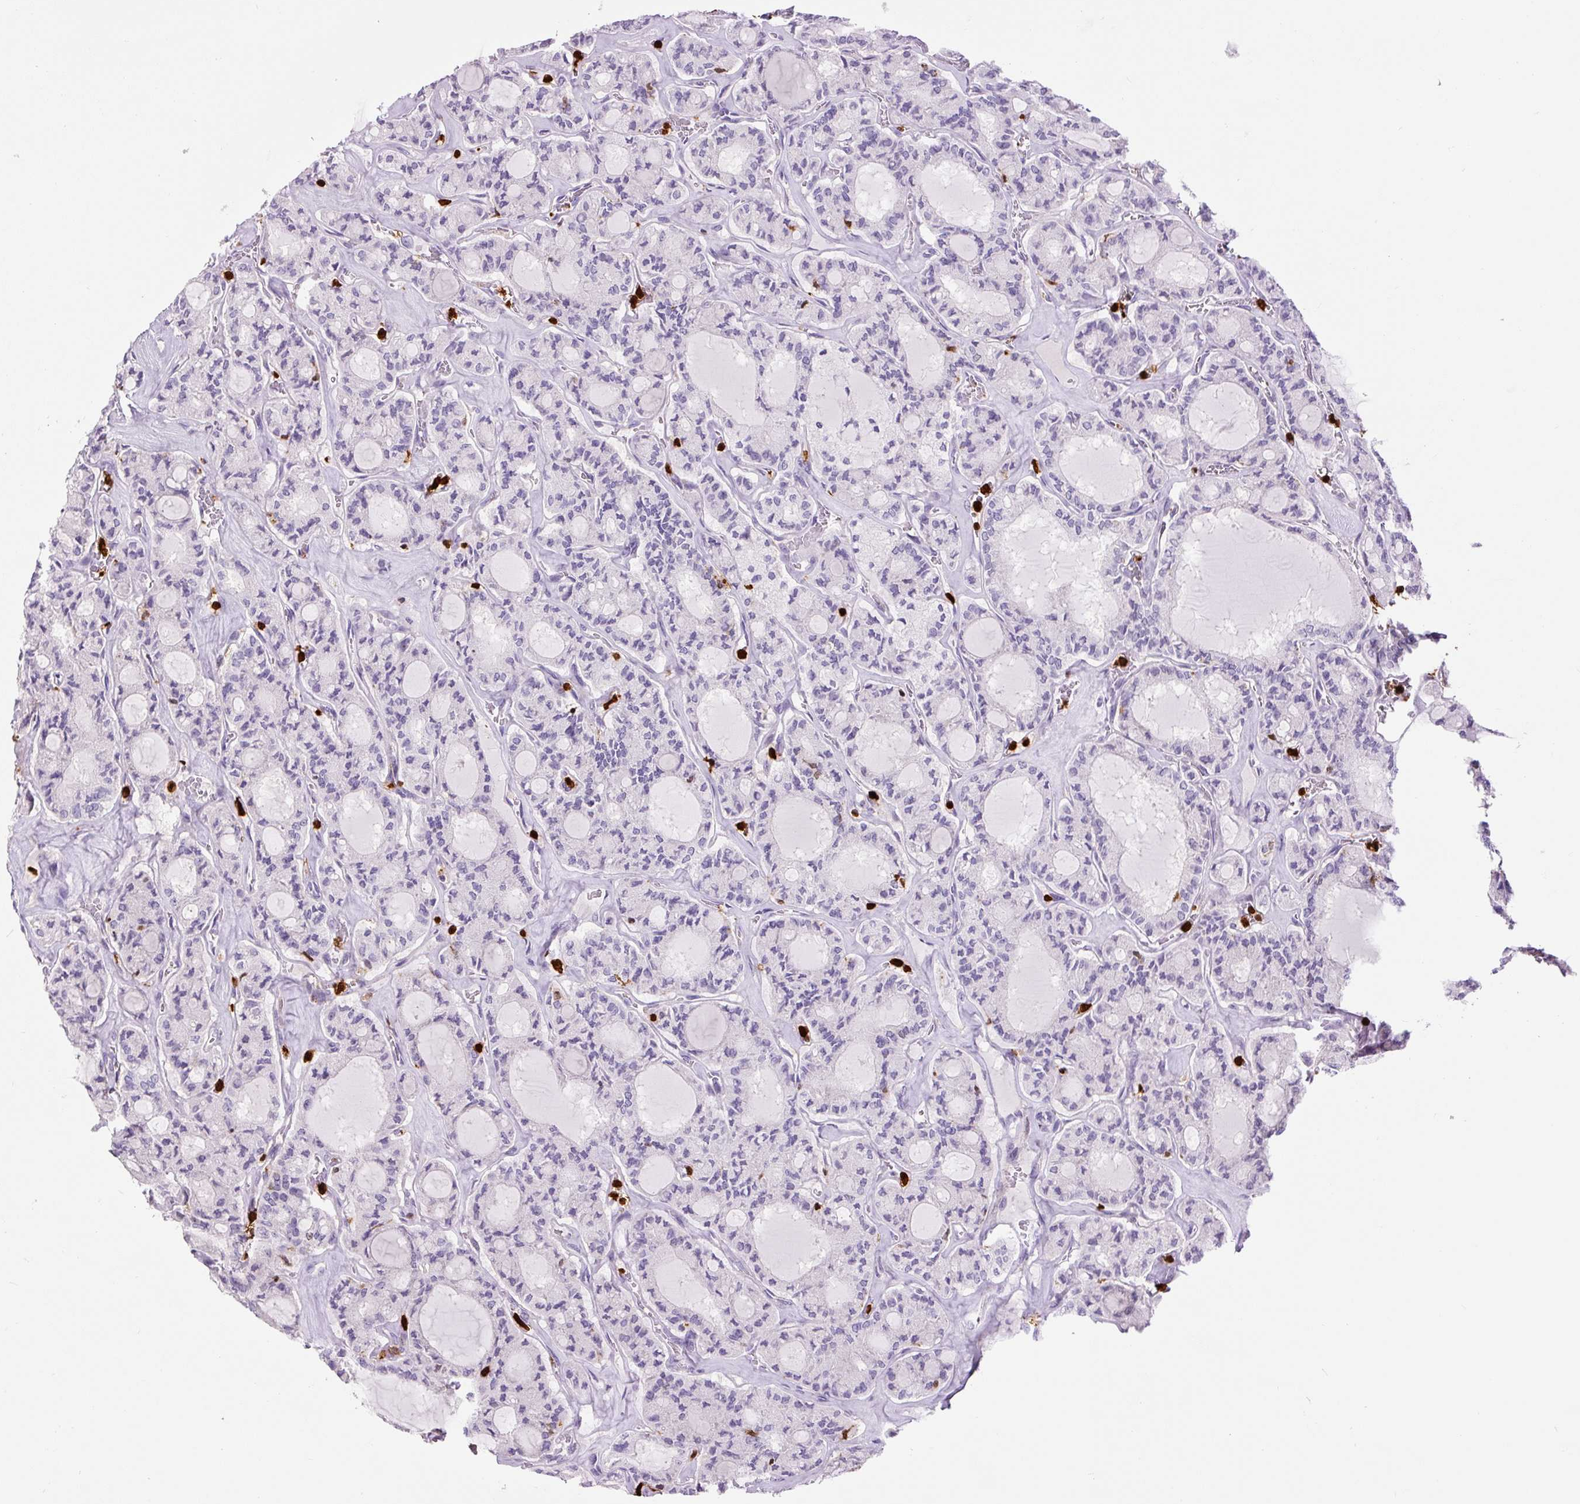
{"staining": {"intensity": "negative", "quantity": "none", "location": "none"}, "tissue": "thyroid cancer", "cell_type": "Tumor cells", "image_type": "cancer", "snomed": [{"axis": "morphology", "description": "Papillary adenocarcinoma, NOS"}, {"axis": "topography", "description": "Thyroid gland"}], "caption": "This histopathology image is of papillary adenocarcinoma (thyroid) stained with IHC to label a protein in brown with the nuclei are counter-stained blue. There is no staining in tumor cells.", "gene": "S100A4", "patient": {"sex": "male", "age": 87}}